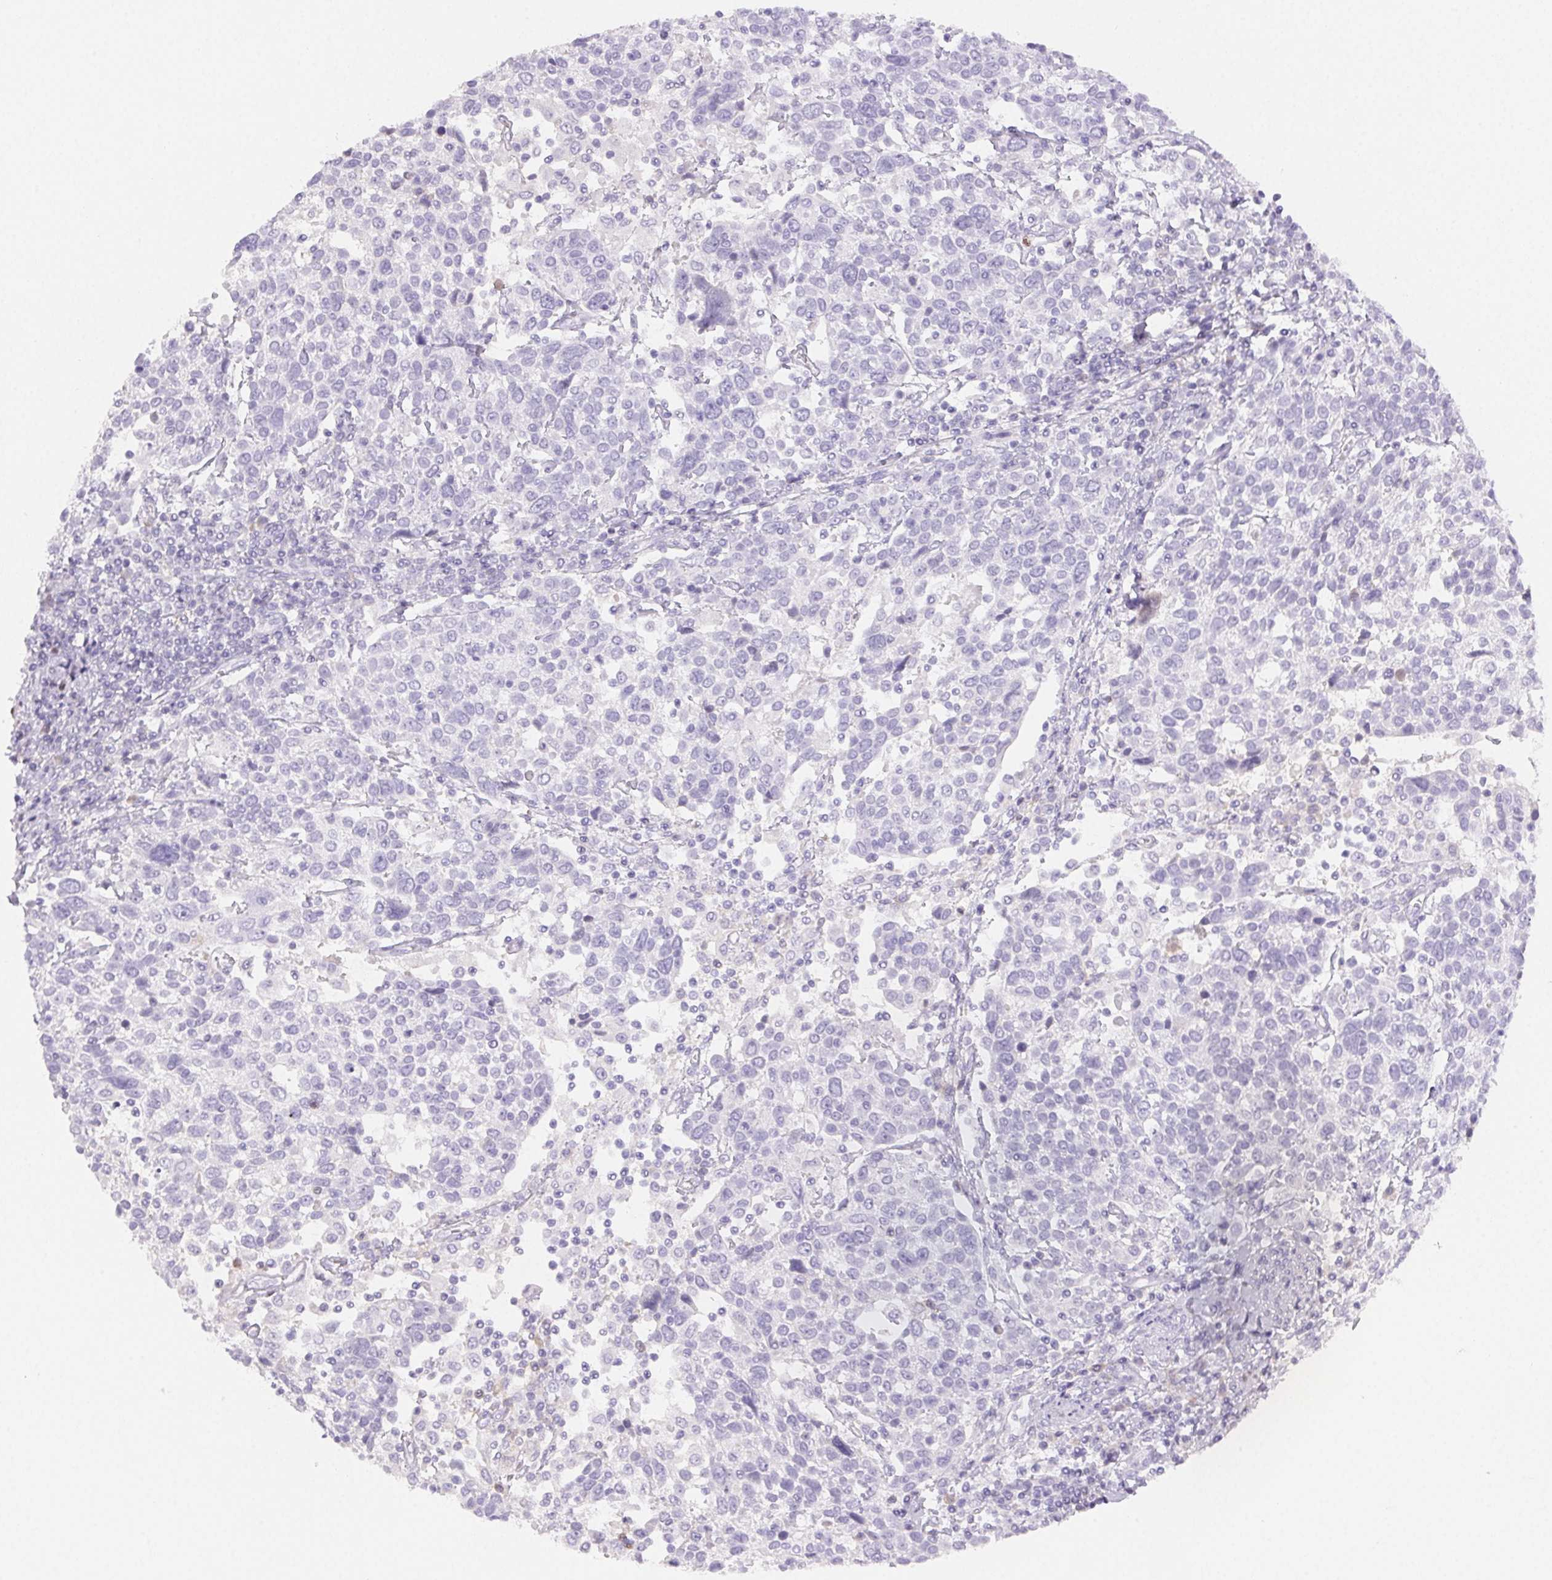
{"staining": {"intensity": "negative", "quantity": "none", "location": "none"}, "tissue": "cervical cancer", "cell_type": "Tumor cells", "image_type": "cancer", "snomed": [{"axis": "morphology", "description": "Squamous cell carcinoma, NOS"}, {"axis": "topography", "description": "Cervix"}], "caption": "DAB immunohistochemical staining of cervical squamous cell carcinoma demonstrates no significant positivity in tumor cells.", "gene": "PADI4", "patient": {"sex": "female", "age": 61}}